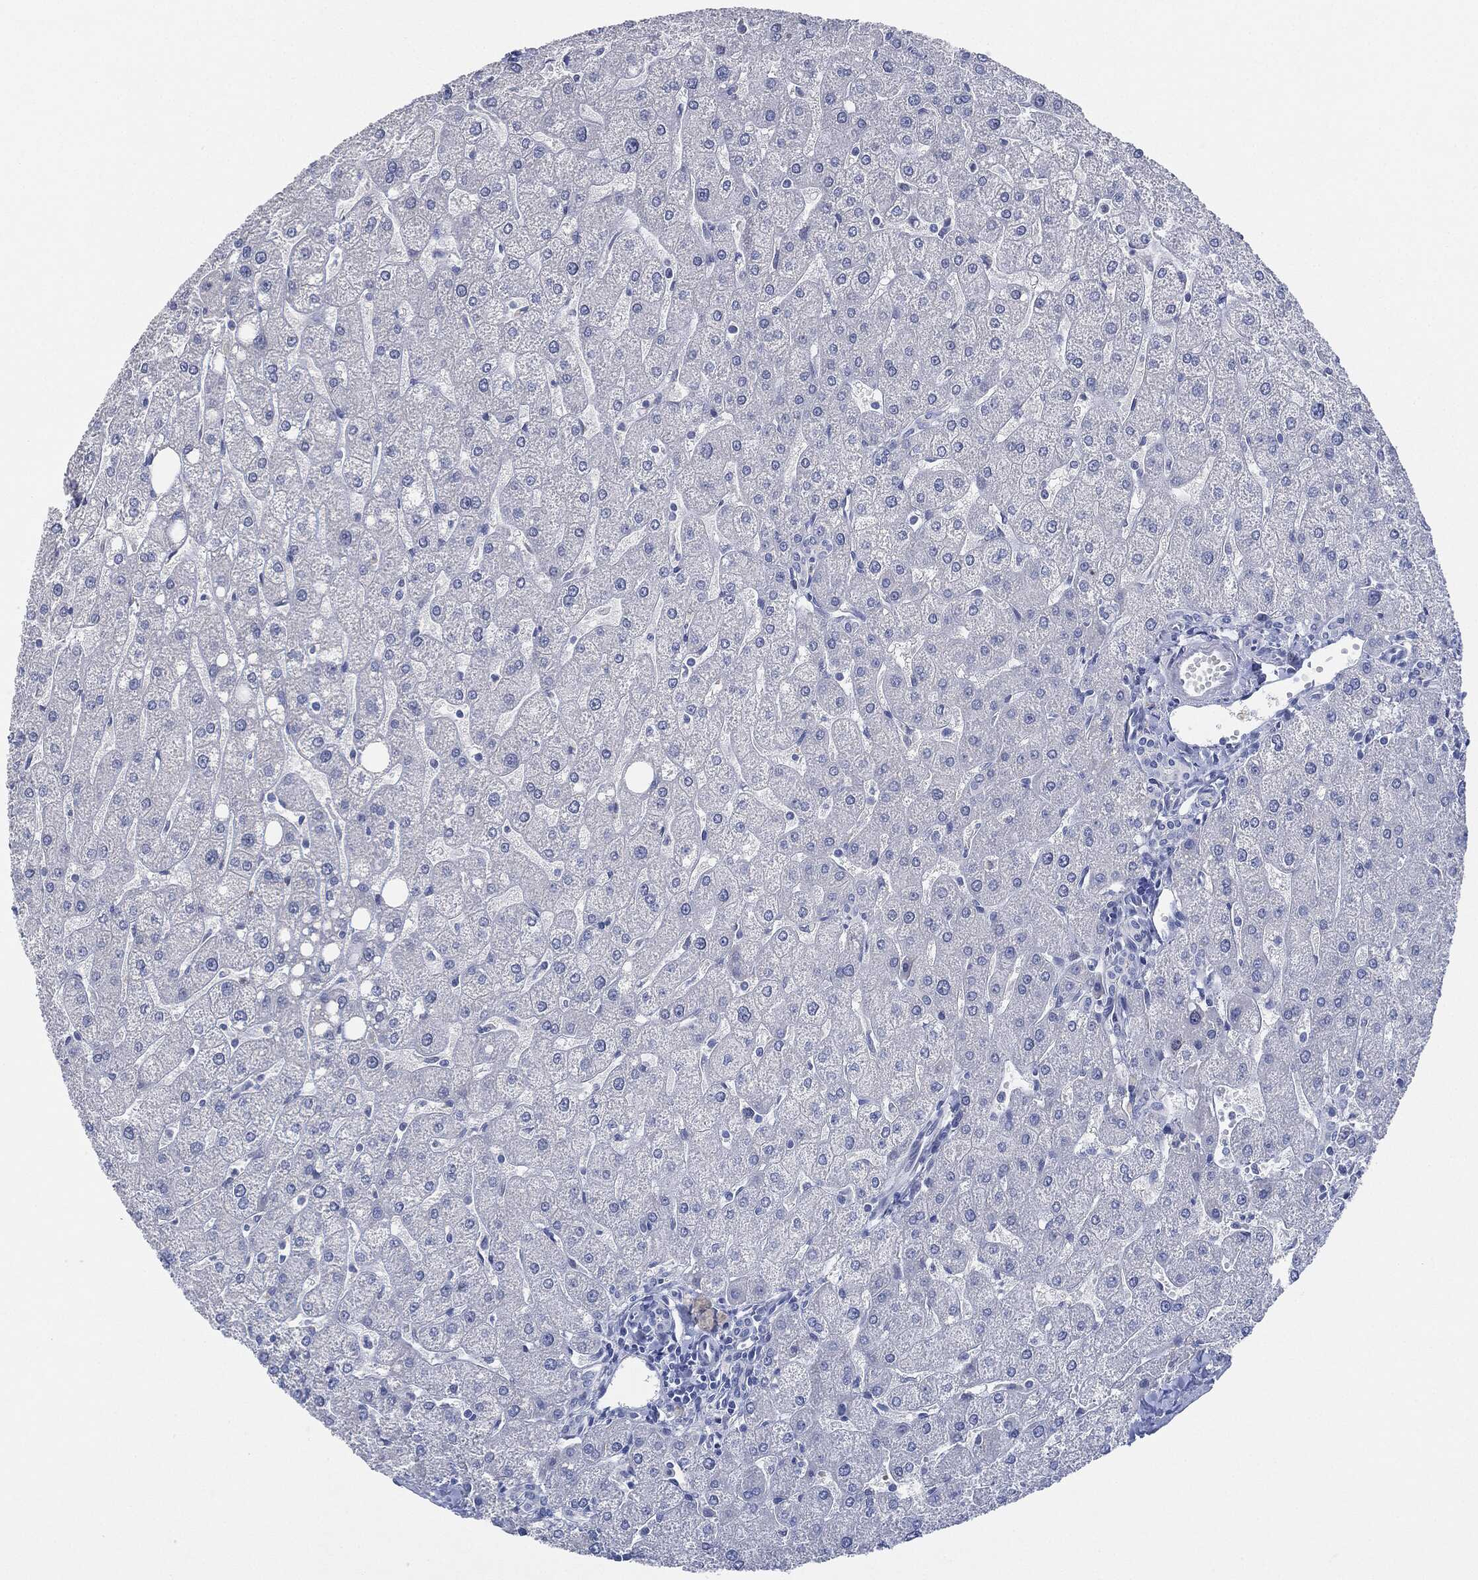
{"staining": {"intensity": "negative", "quantity": "none", "location": "none"}, "tissue": "liver", "cell_type": "Cholangiocytes", "image_type": "normal", "snomed": [{"axis": "morphology", "description": "Normal tissue, NOS"}, {"axis": "topography", "description": "Liver"}], "caption": "Liver stained for a protein using immunohistochemistry demonstrates no staining cholangiocytes.", "gene": "AFP", "patient": {"sex": "male", "age": 67}}